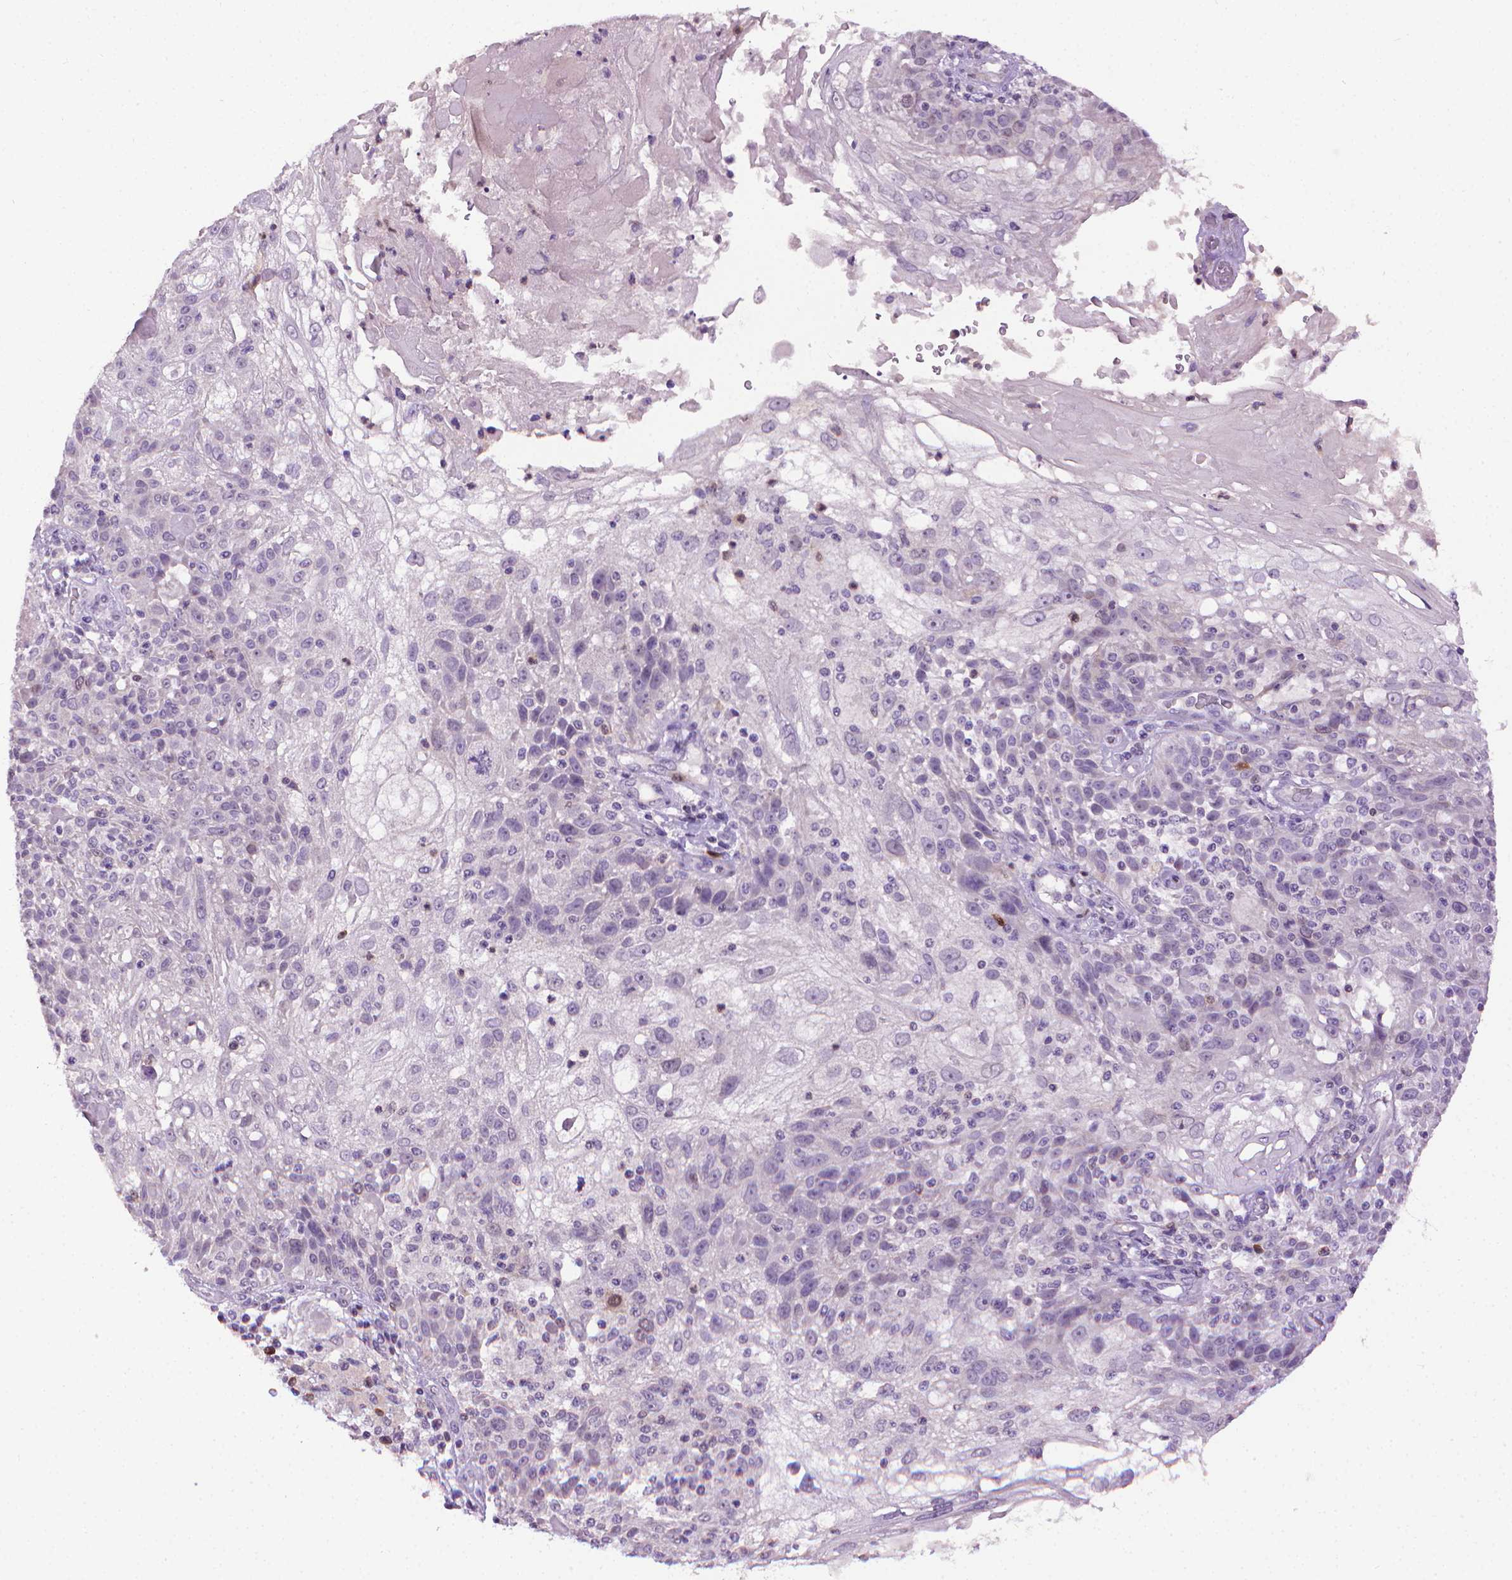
{"staining": {"intensity": "negative", "quantity": "none", "location": "none"}, "tissue": "skin cancer", "cell_type": "Tumor cells", "image_type": "cancer", "snomed": [{"axis": "morphology", "description": "Normal tissue, NOS"}, {"axis": "morphology", "description": "Squamous cell carcinoma, NOS"}, {"axis": "topography", "description": "Skin"}], "caption": "A histopathology image of human skin cancer is negative for staining in tumor cells. Nuclei are stained in blue.", "gene": "CDKN2D", "patient": {"sex": "female", "age": 83}}